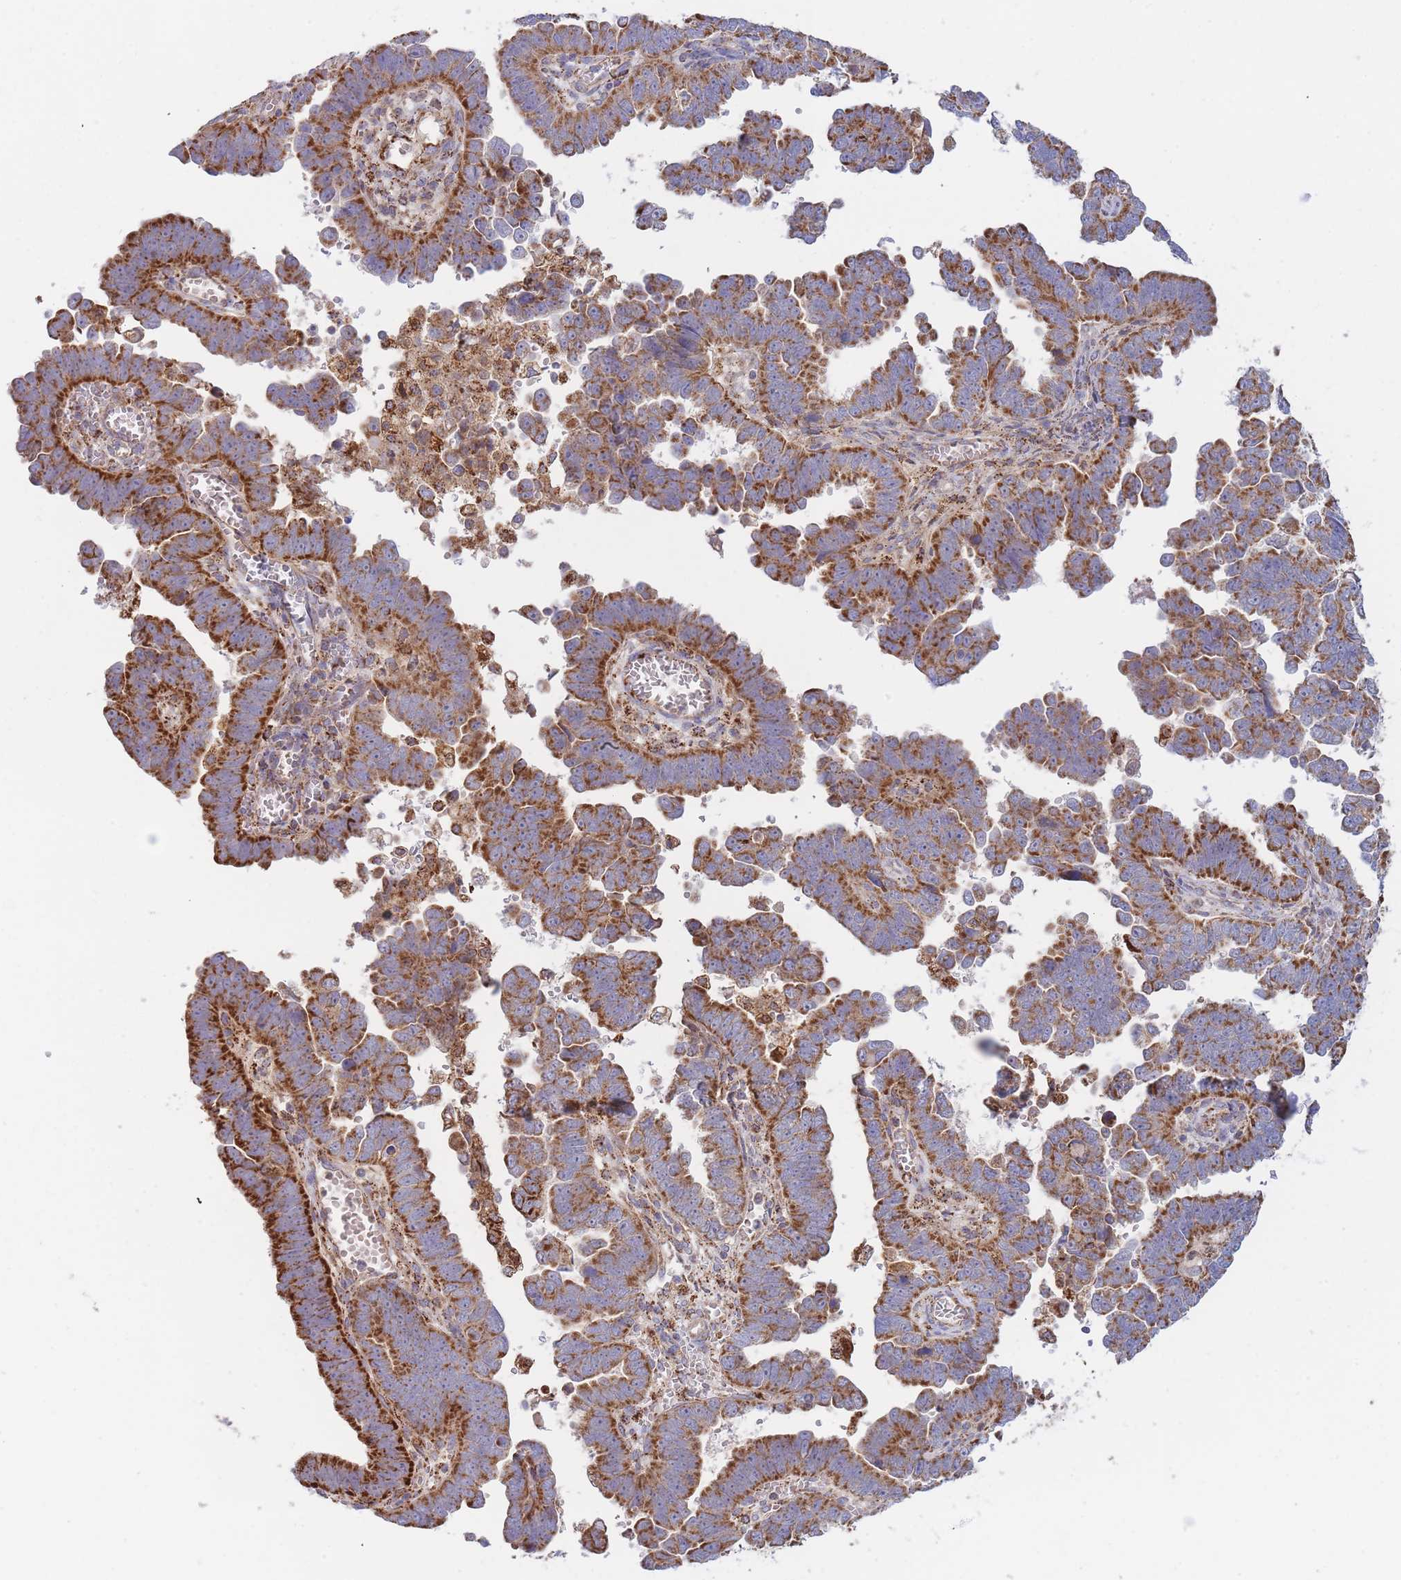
{"staining": {"intensity": "strong", "quantity": ">75%", "location": "cytoplasmic/membranous"}, "tissue": "endometrial cancer", "cell_type": "Tumor cells", "image_type": "cancer", "snomed": [{"axis": "morphology", "description": "Adenocarcinoma, NOS"}, {"axis": "topography", "description": "Endometrium"}], "caption": "Brown immunohistochemical staining in endometrial cancer reveals strong cytoplasmic/membranous staining in approximately >75% of tumor cells.", "gene": "MRPL17", "patient": {"sex": "female", "age": 75}}